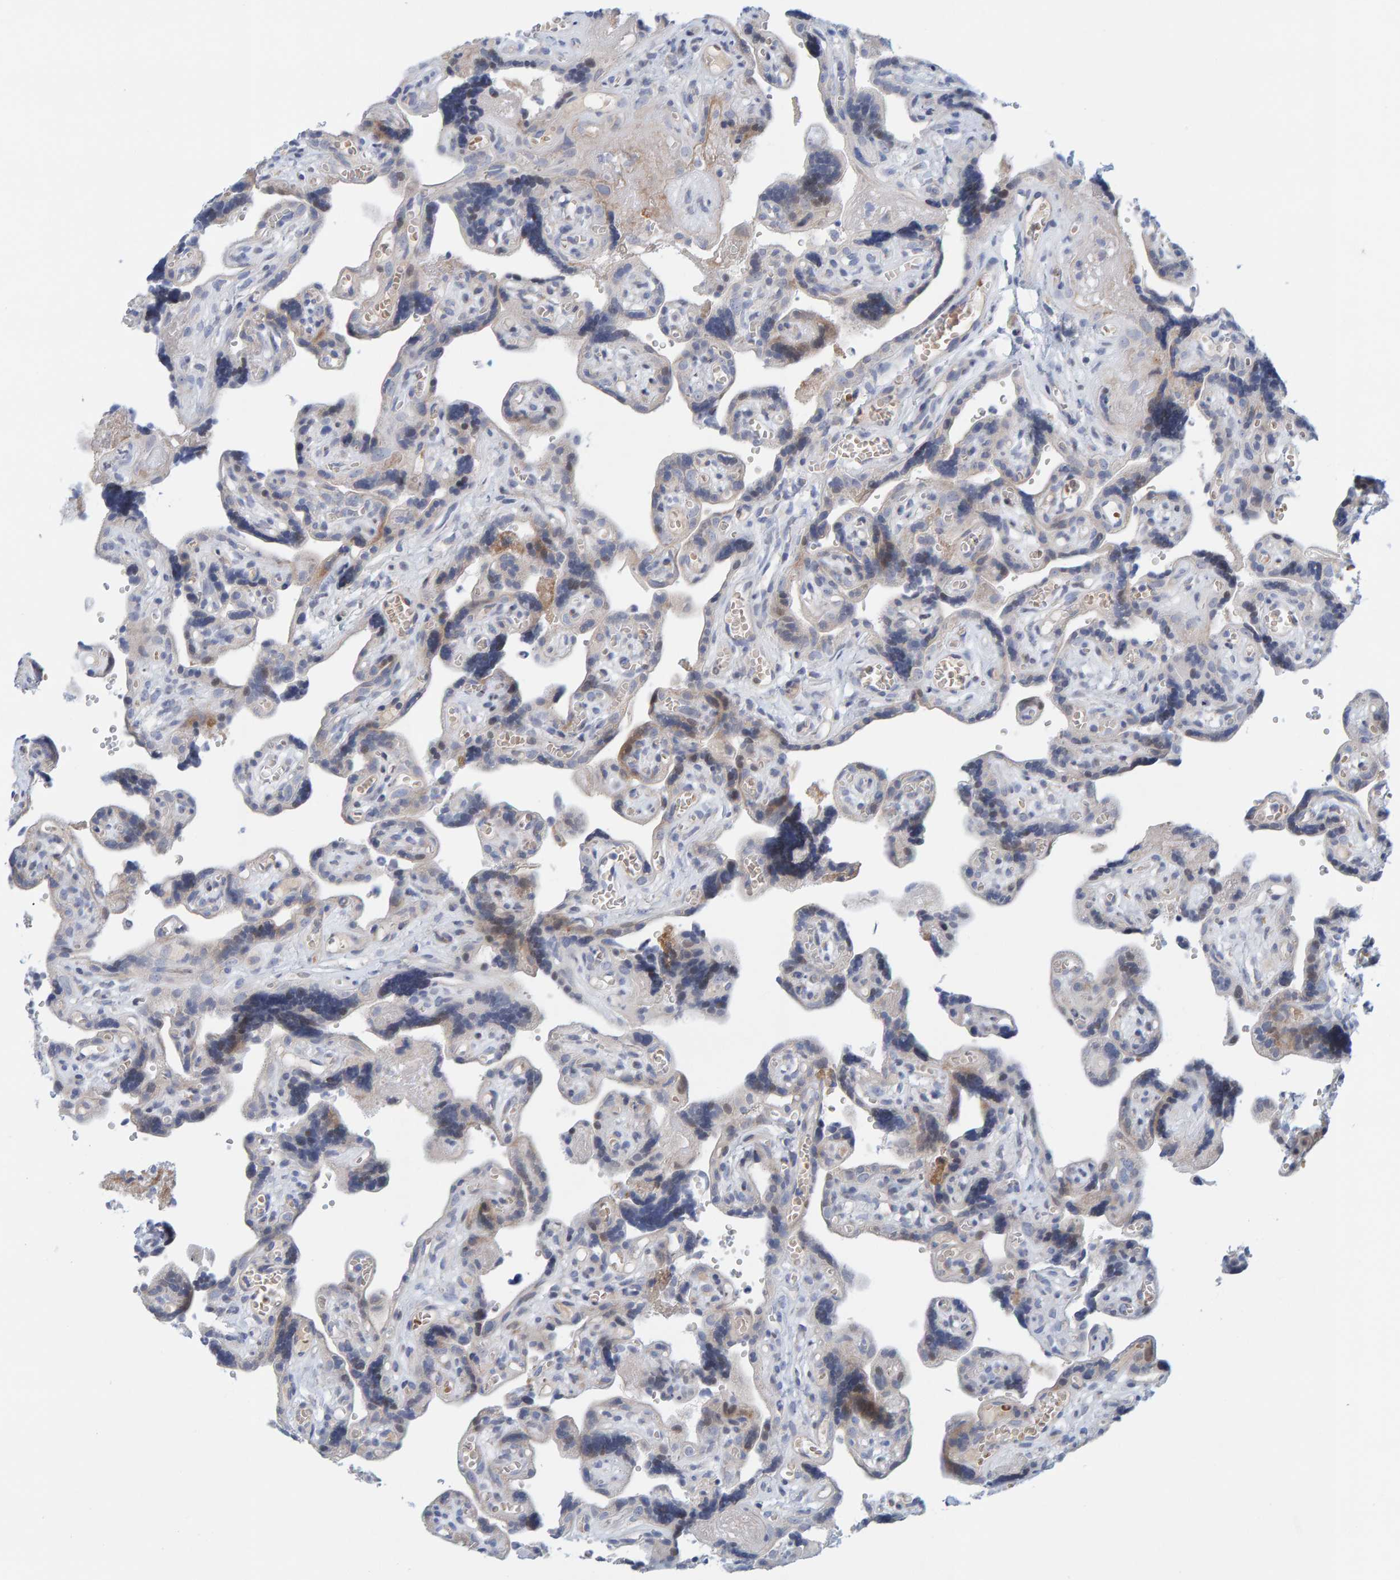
{"staining": {"intensity": "weak", "quantity": "<25%", "location": "cytoplasmic/membranous"}, "tissue": "placenta", "cell_type": "Trophoblastic cells", "image_type": "normal", "snomed": [{"axis": "morphology", "description": "Normal tissue, NOS"}, {"axis": "topography", "description": "Placenta"}], "caption": "This is an IHC histopathology image of unremarkable human placenta. There is no staining in trophoblastic cells.", "gene": "ZC3H3", "patient": {"sex": "female", "age": 30}}